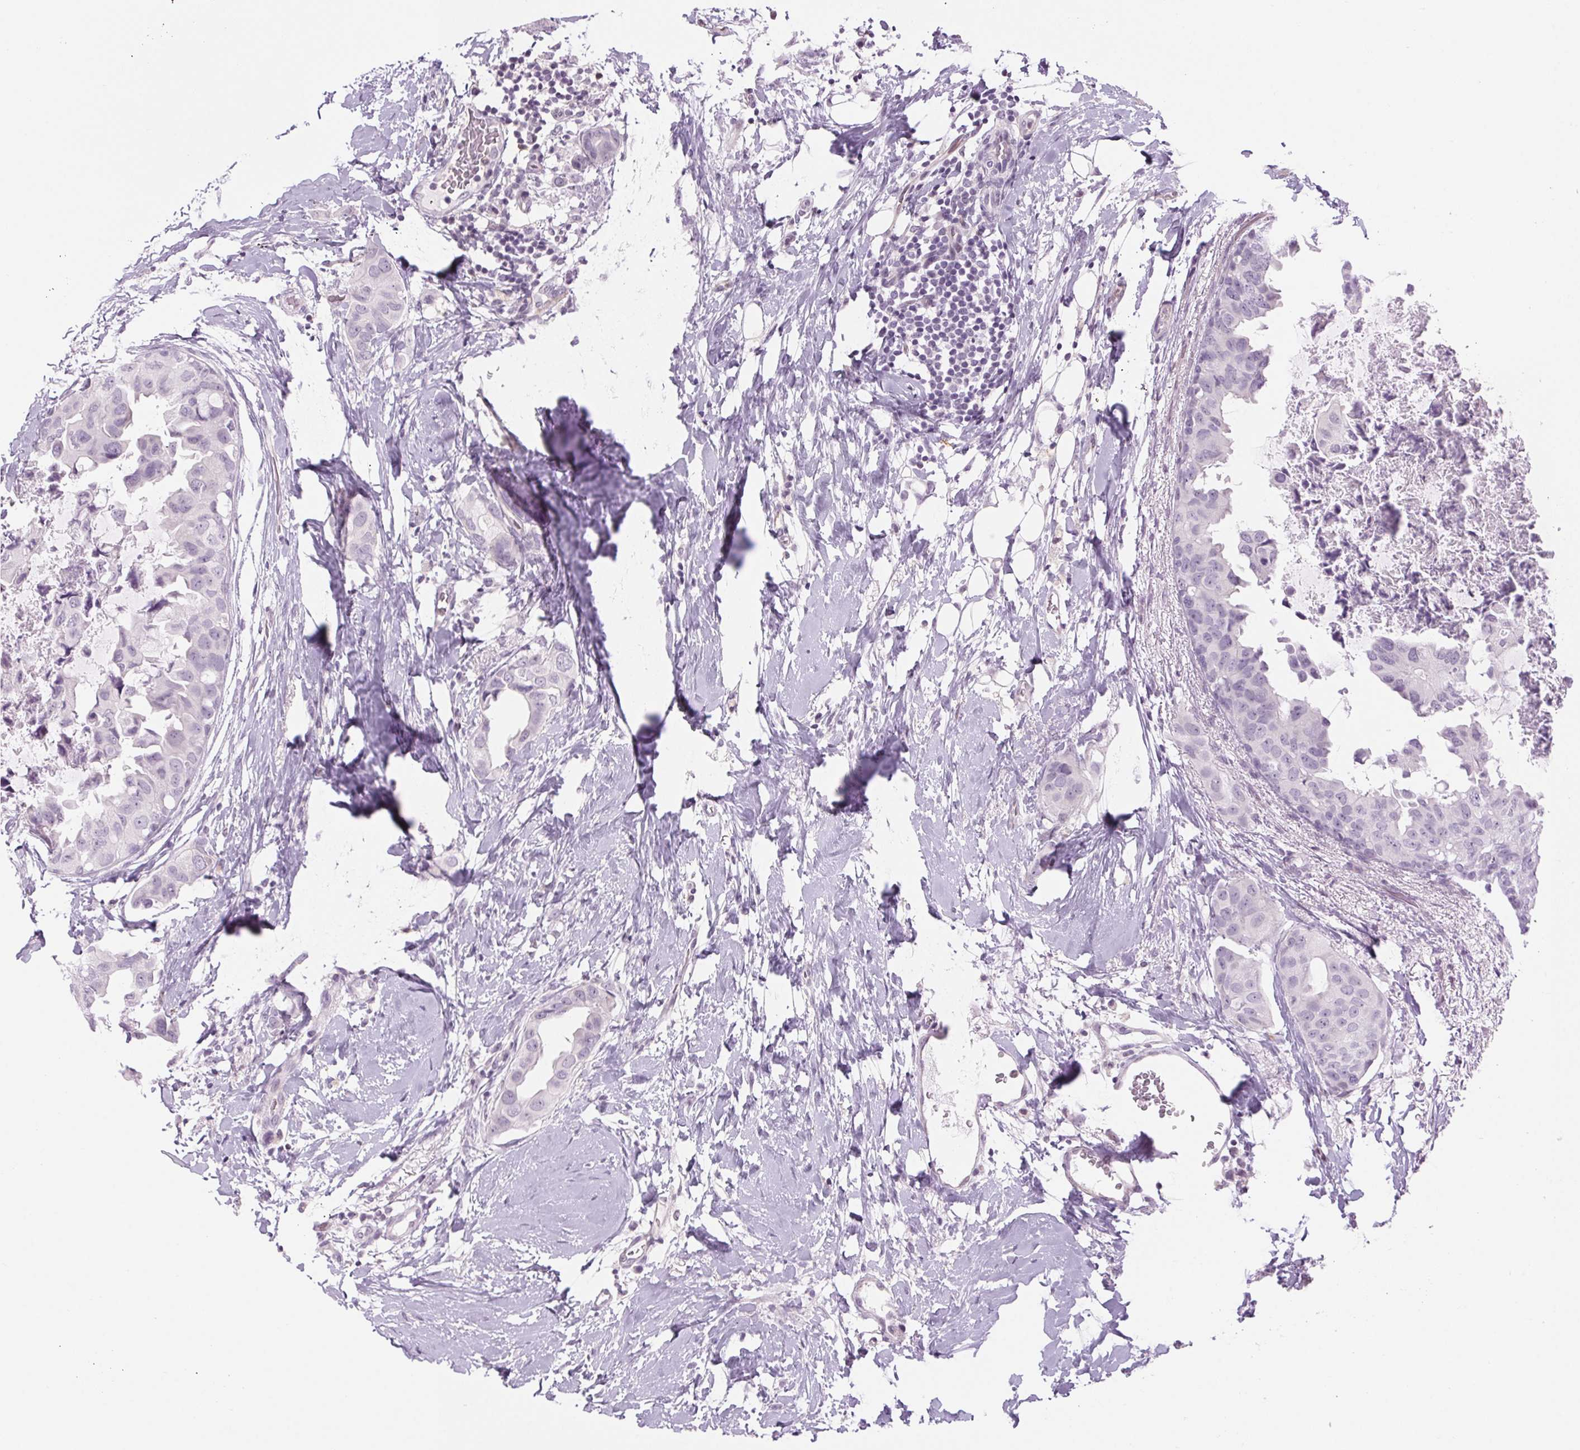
{"staining": {"intensity": "negative", "quantity": "none", "location": "none"}, "tissue": "breast cancer", "cell_type": "Tumor cells", "image_type": "cancer", "snomed": [{"axis": "morphology", "description": "Normal tissue, NOS"}, {"axis": "morphology", "description": "Duct carcinoma"}, {"axis": "topography", "description": "Breast"}], "caption": "The image displays no significant staining in tumor cells of breast infiltrating ductal carcinoma. Brightfield microscopy of immunohistochemistry (IHC) stained with DAB (3,3'-diaminobenzidine) (brown) and hematoxylin (blue), captured at high magnification.", "gene": "SLC6A19", "patient": {"sex": "female", "age": 40}}